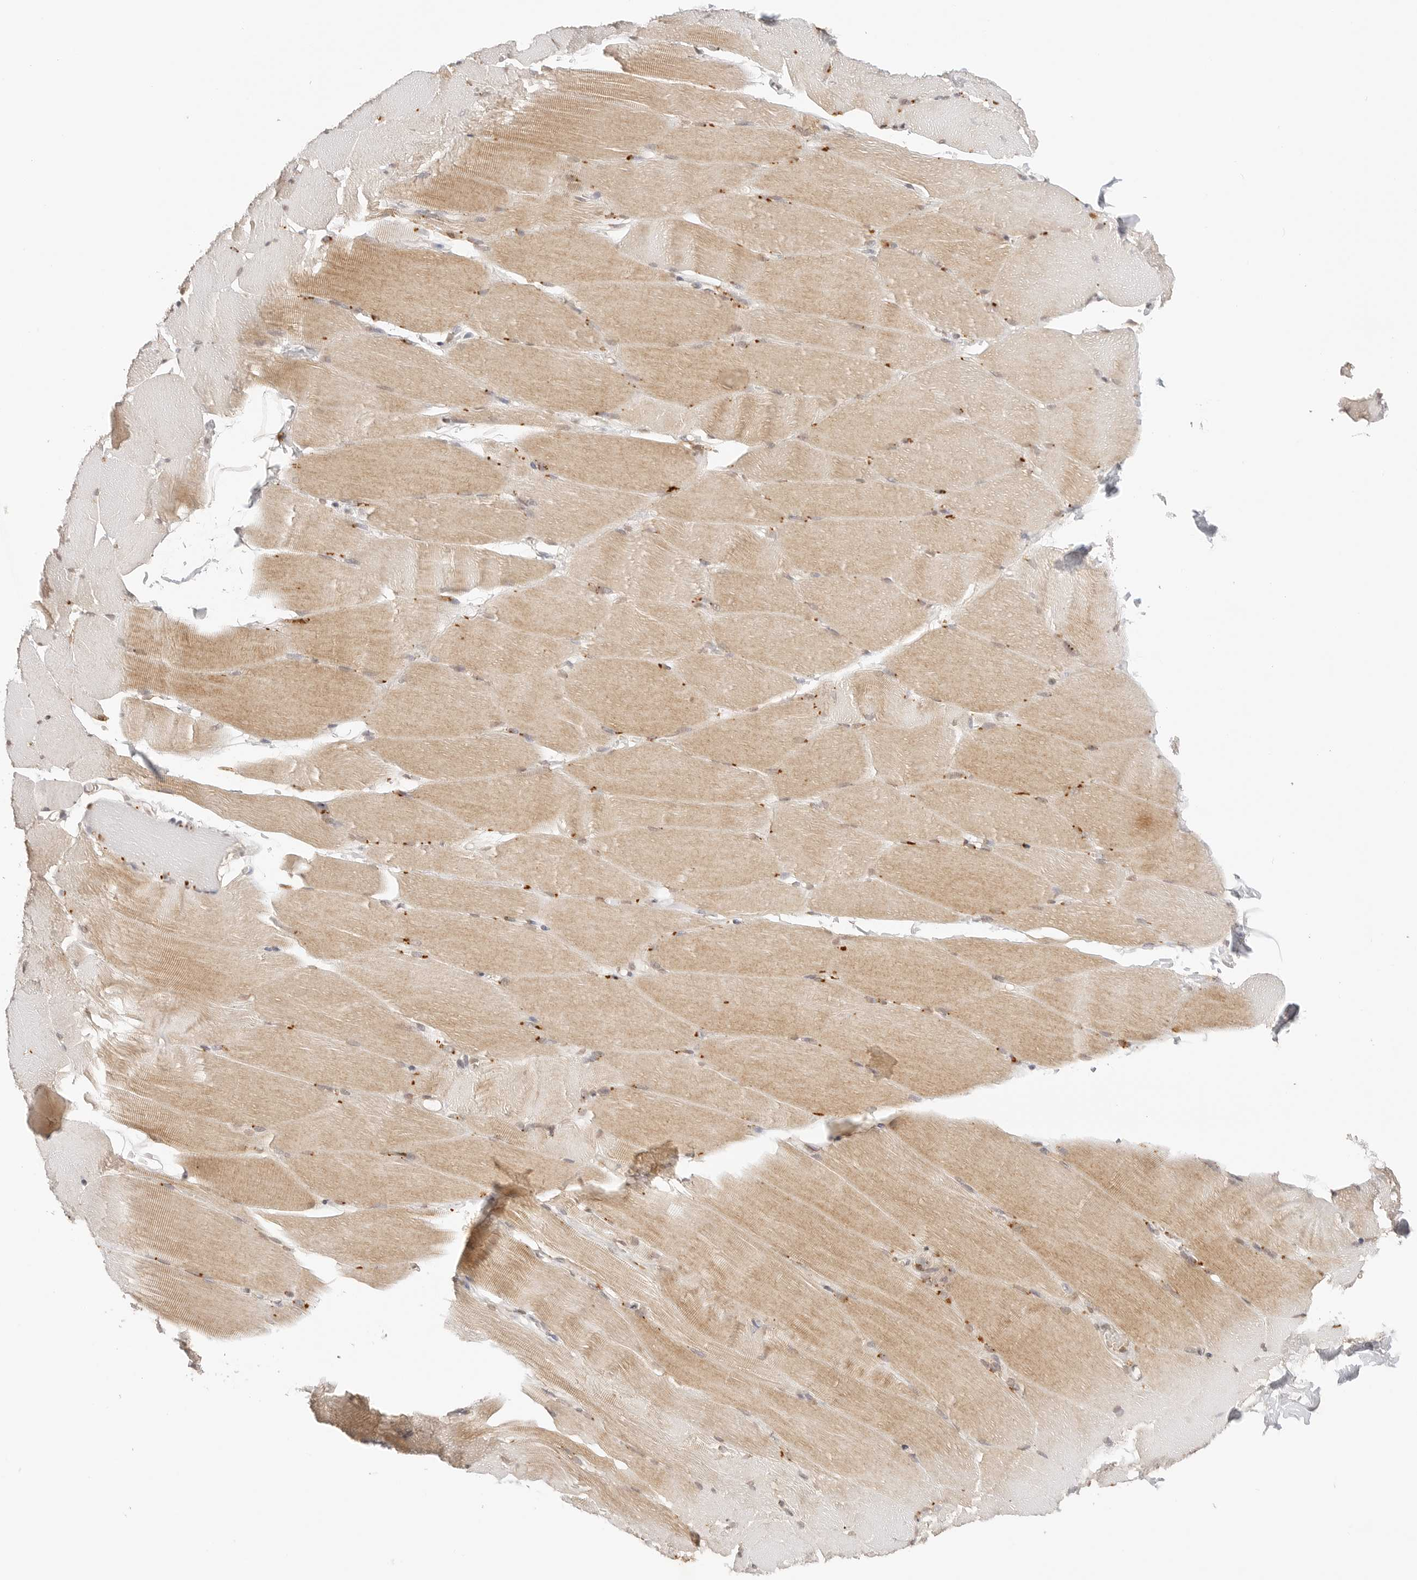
{"staining": {"intensity": "moderate", "quantity": ">75%", "location": "cytoplasmic/membranous"}, "tissue": "skeletal muscle", "cell_type": "Myocytes", "image_type": "normal", "snomed": [{"axis": "morphology", "description": "Normal tissue, NOS"}, {"axis": "topography", "description": "Skeletal muscle"}, {"axis": "topography", "description": "Parathyroid gland"}], "caption": "DAB immunohistochemical staining of normal skeletal muscle reveals moderate cytoplasmic/membranous protein expression in approximately >75% of myocytes. (DAB (3,3'-diaminobenzidine) IHC with brightfield microscopy, high magnification).", "gene": "GPR34", "patient": {"sex": "female", "age": 37}}